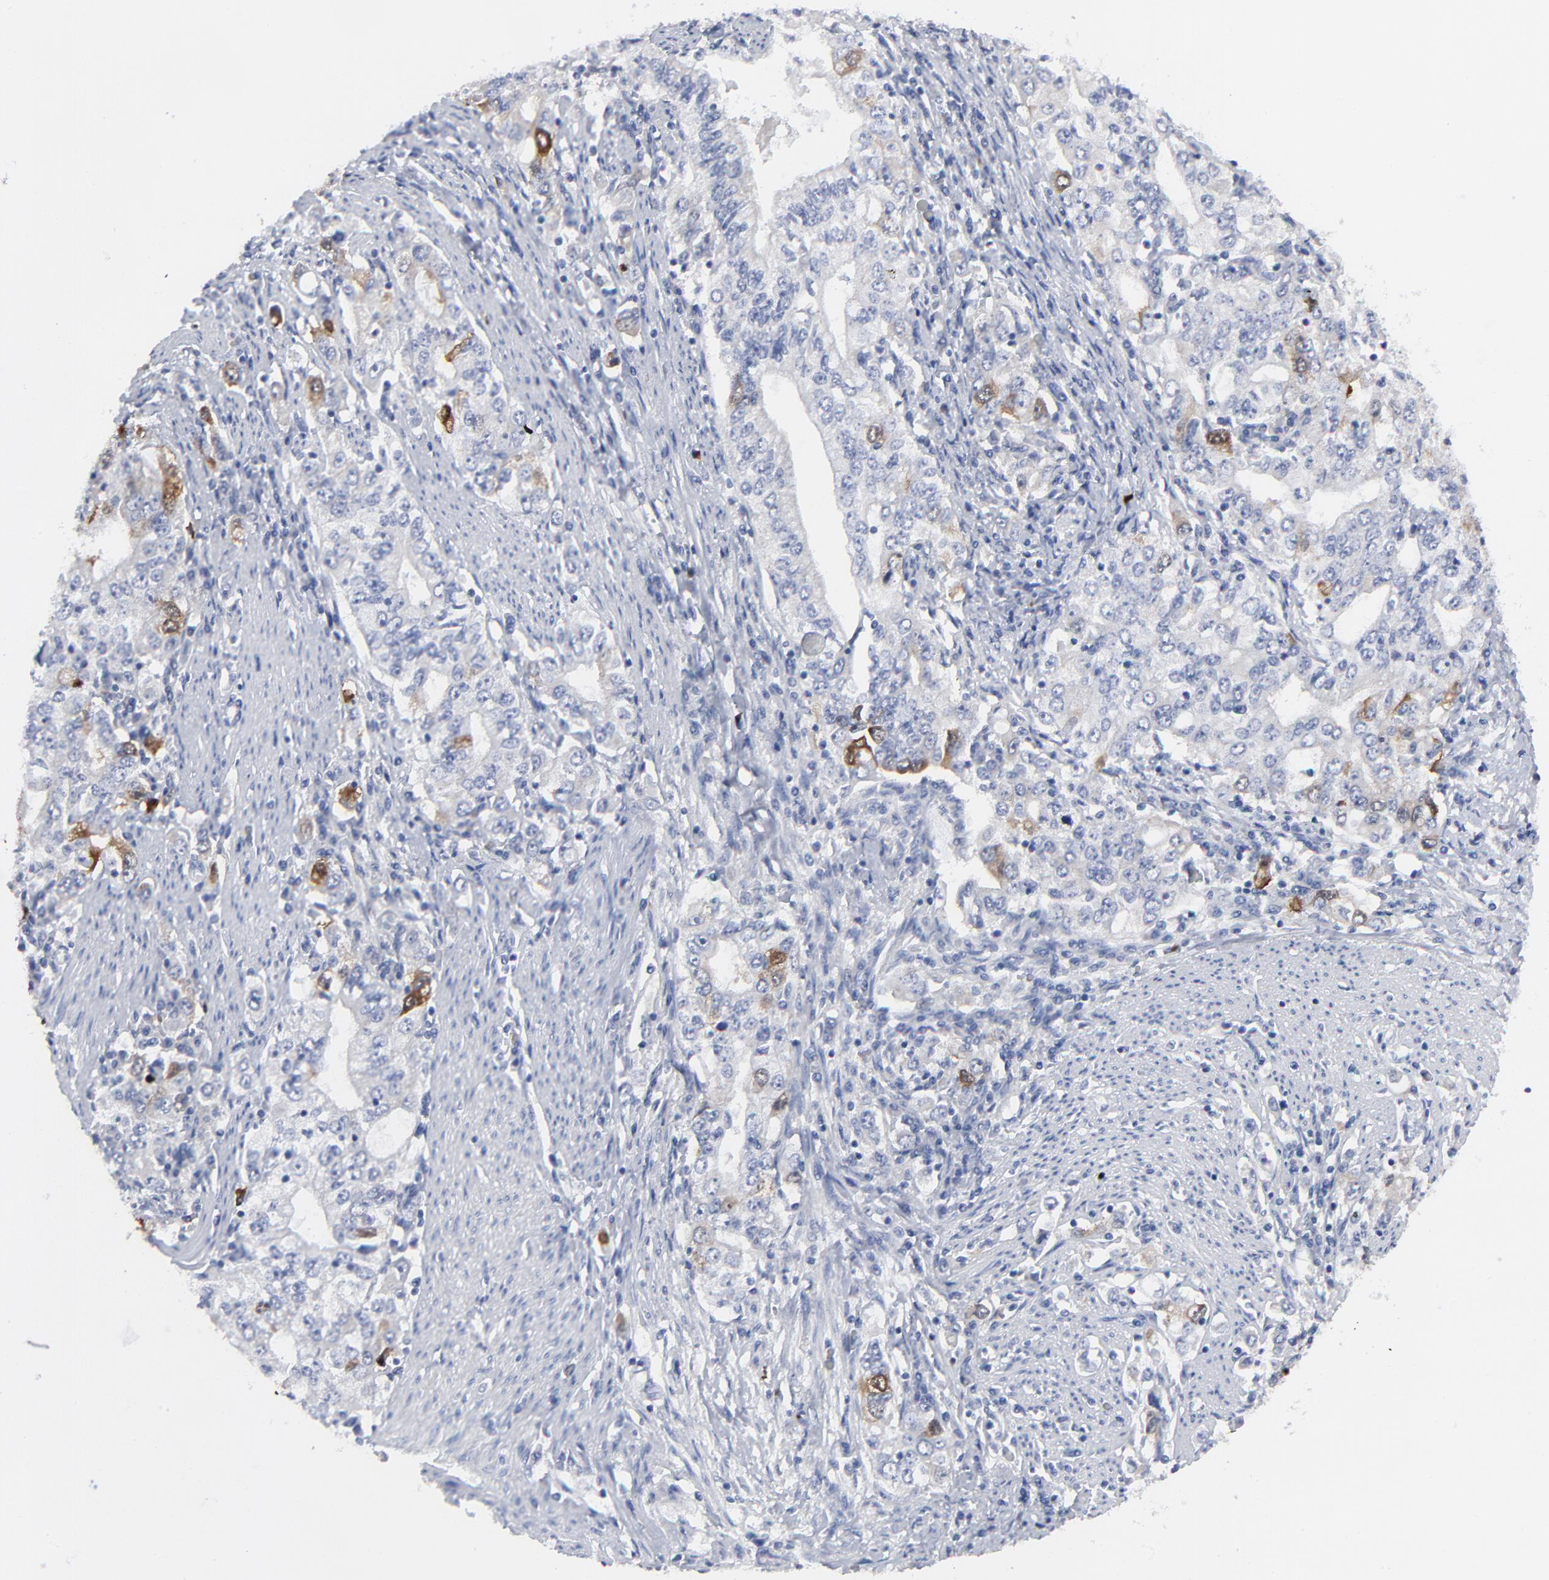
{"staining": {"intensity": "strong", "quantity": "<25%", "location": "cytoplasmic/membranous,nuclear"}, "tissue": "stomach cancer", "cell_type": "Tumor cells", "image_type": "cancer", "snomed": [{"axis": "morphology", "description": "Adenocarcinoma, NOS"}, {"axis": "topography", "description": "Stomach, lower"}], "caption": "A micrograph of human stomach cancer stained for a protein exhibits strong cytoplasmic/membranous and nuclear brown staining in tumor cells.", "gene": "CDK1", "patient": {"sex": "female", "age": 72}}